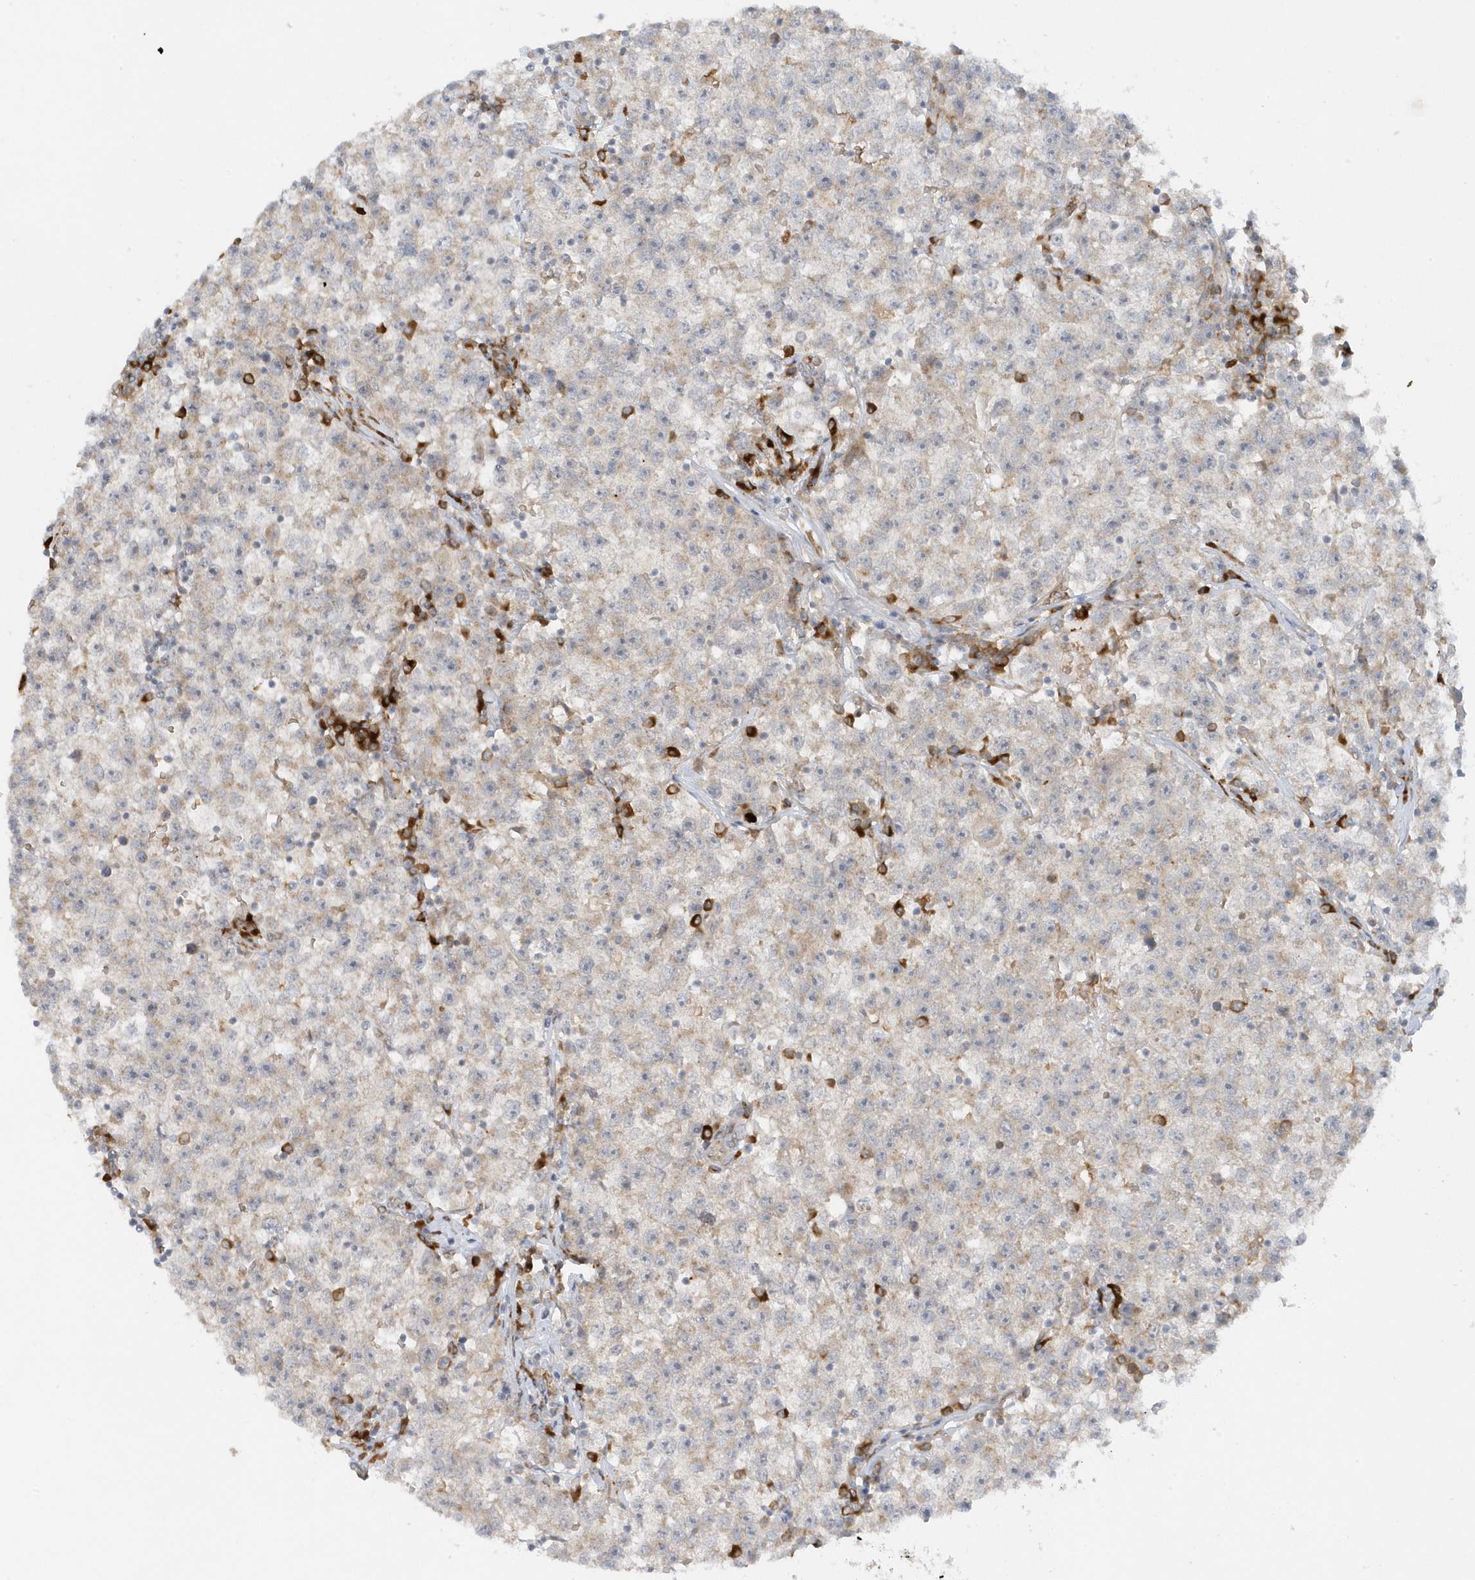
{"staining": {"intensity": "weak", "quantity": "<25%", "location": "cytoplasmic/membranous"}, "tissue": "testis cancer", "cell_type": "Tumor cells", "image_type": "cancer", "snomed": [{"axis": "morphology", "description": "Seminoma, NOS"}, {"axis": "topography", "description": "Testis"}], "caption": "Immunohistochemistry (IHC) micrograph of neoplastic tissue: seminoma (testis) stained with DAB demonstrates no significant protein expression in tumor cells. Brightfield microscopy of immunohistochemistry (IHC) stained with DAB (3,3'-diaminobenzidine) (brown) and hematoxylin (blue), captured at high magnification.", "gene": "RPP40", "patient": {"sex": "male", "age": 22}}